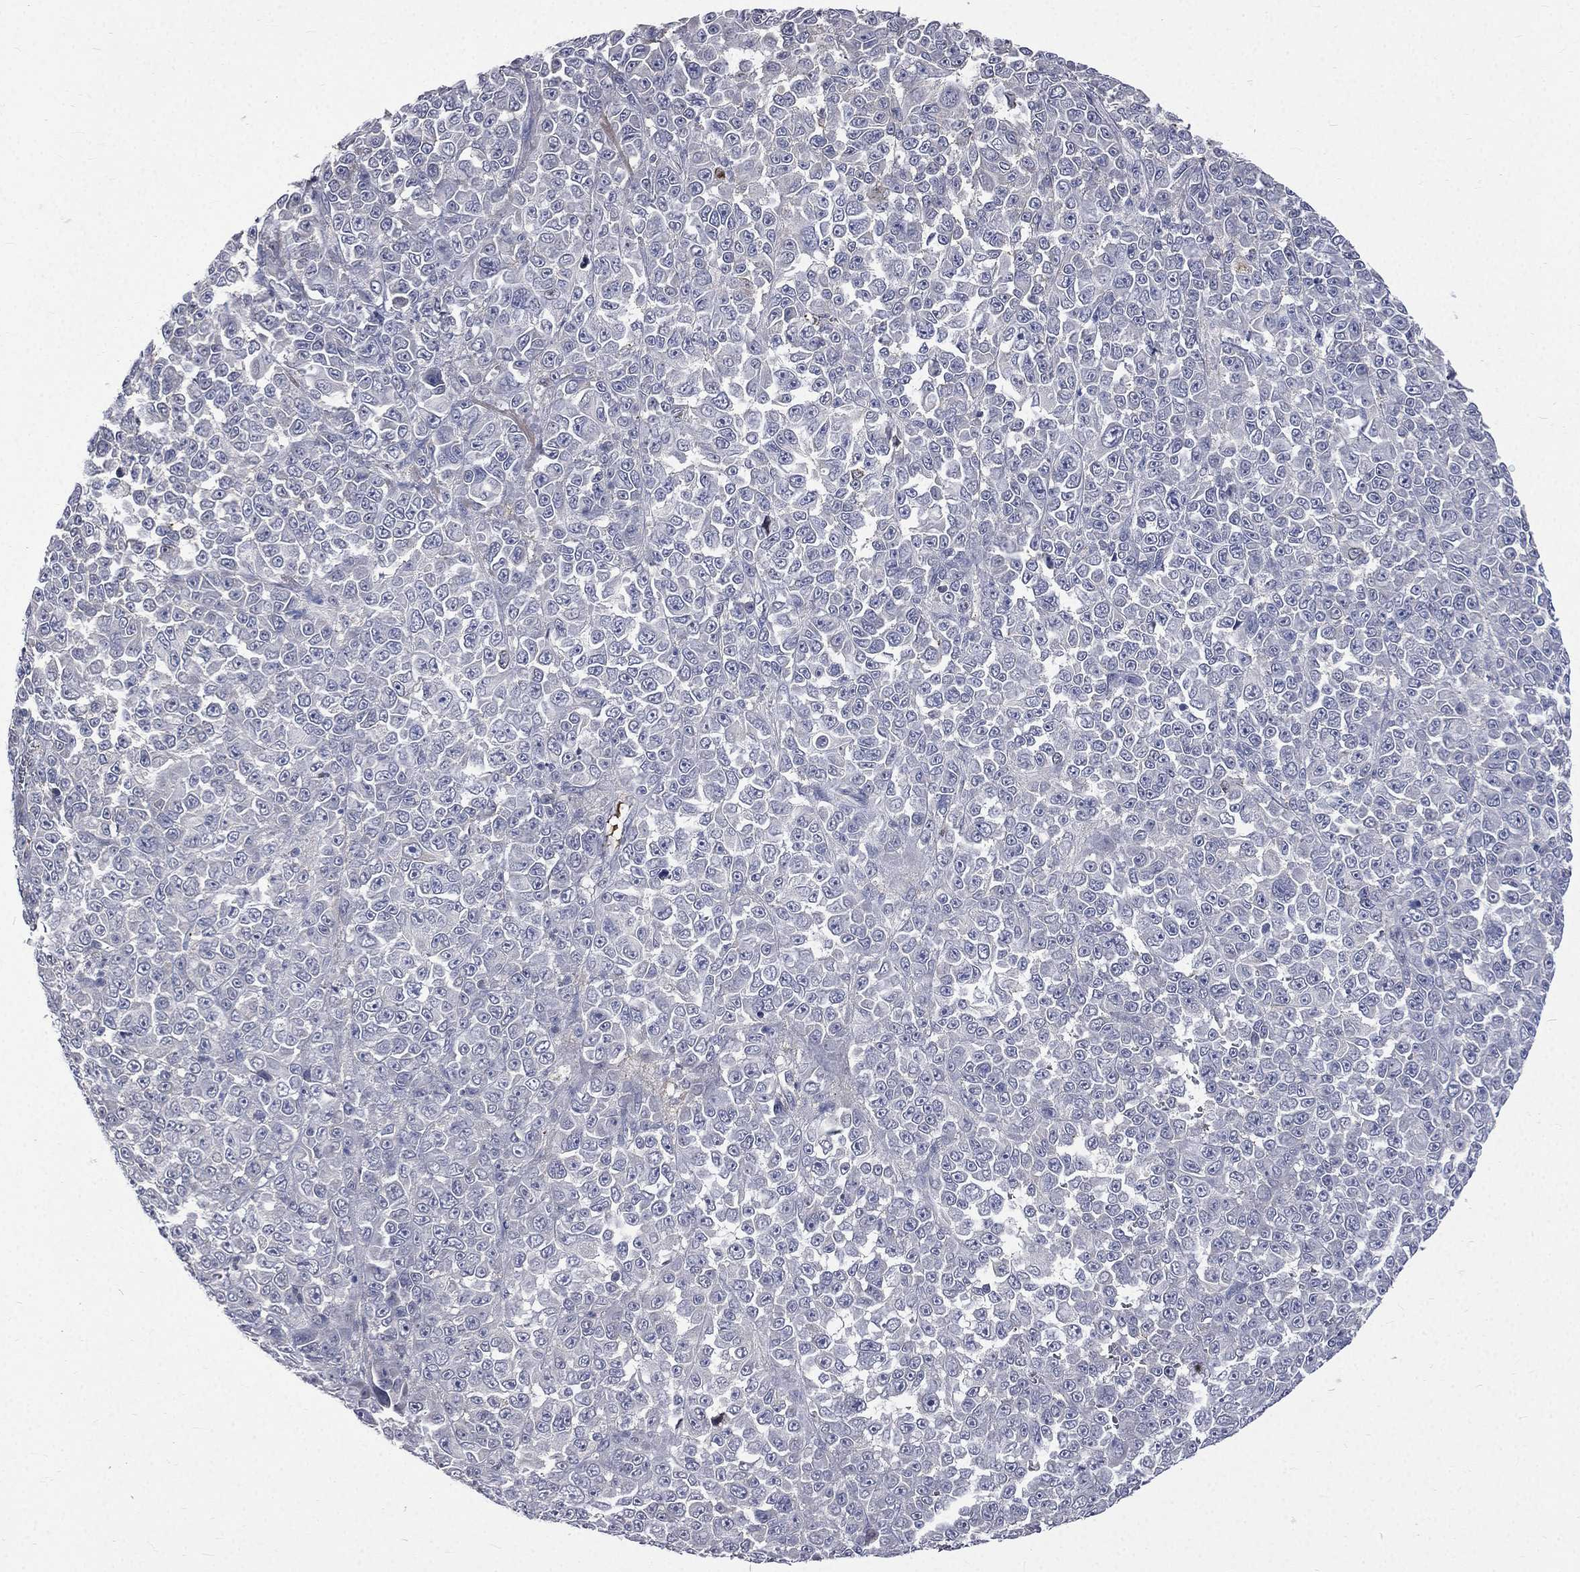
{"staining": {"intensity": "negative", "quantity": "none", "location": "none"}, "tissue": "melanoma", "cell_type": "Tumor cells", "image_type": "cancer", "snomed": [{"axis": "morphology", "description": "Malignant melanoma, NOS"}, {"axis": "topography", "description": "Skin"}], "caption": "Image shows no significant protein staining in tumor cells of melanoma.", "gene": "FGG", "patient": {"sex": "female", "age": 95}}